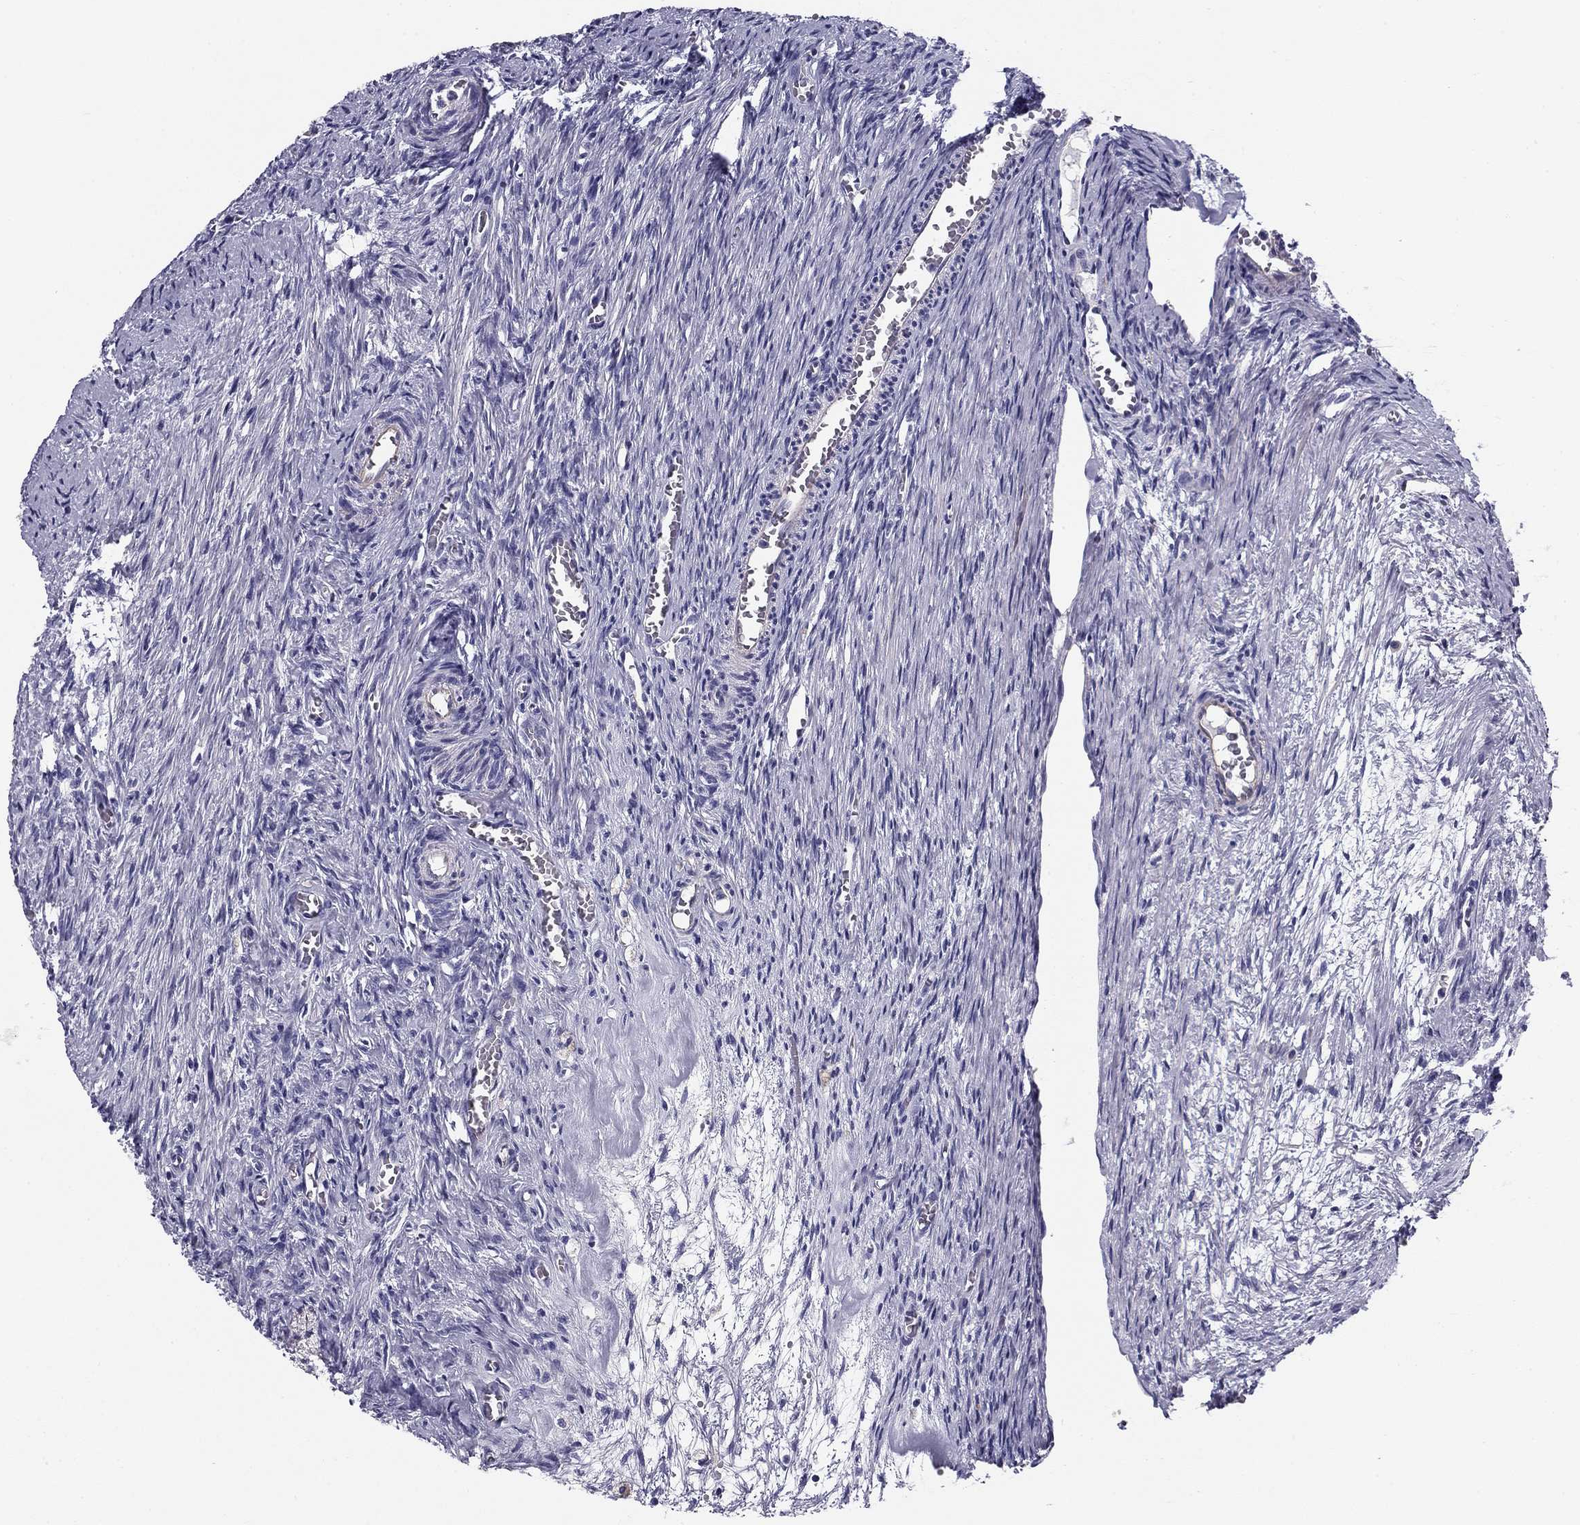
{"staining": {"intensity": "negative", "quantity": "none", "location": "none"}, "tissue": "ovary", "cell_type": "Ovarian stroma cells", "image_type": "normal", "snomed": [{"axis": "morphology", "description": "Normal tissue, NOS"}, {"axis": "topography", "description": "Ovary"}], "caption": "This micrograph is of benign ovary stained with IHC to label a protein in brown with the nuclei are counter-stained blue. There is no staining in ovarian stroma cells.", "gene": "FLNC", "patient": {"sex": "female", "age": 39}}